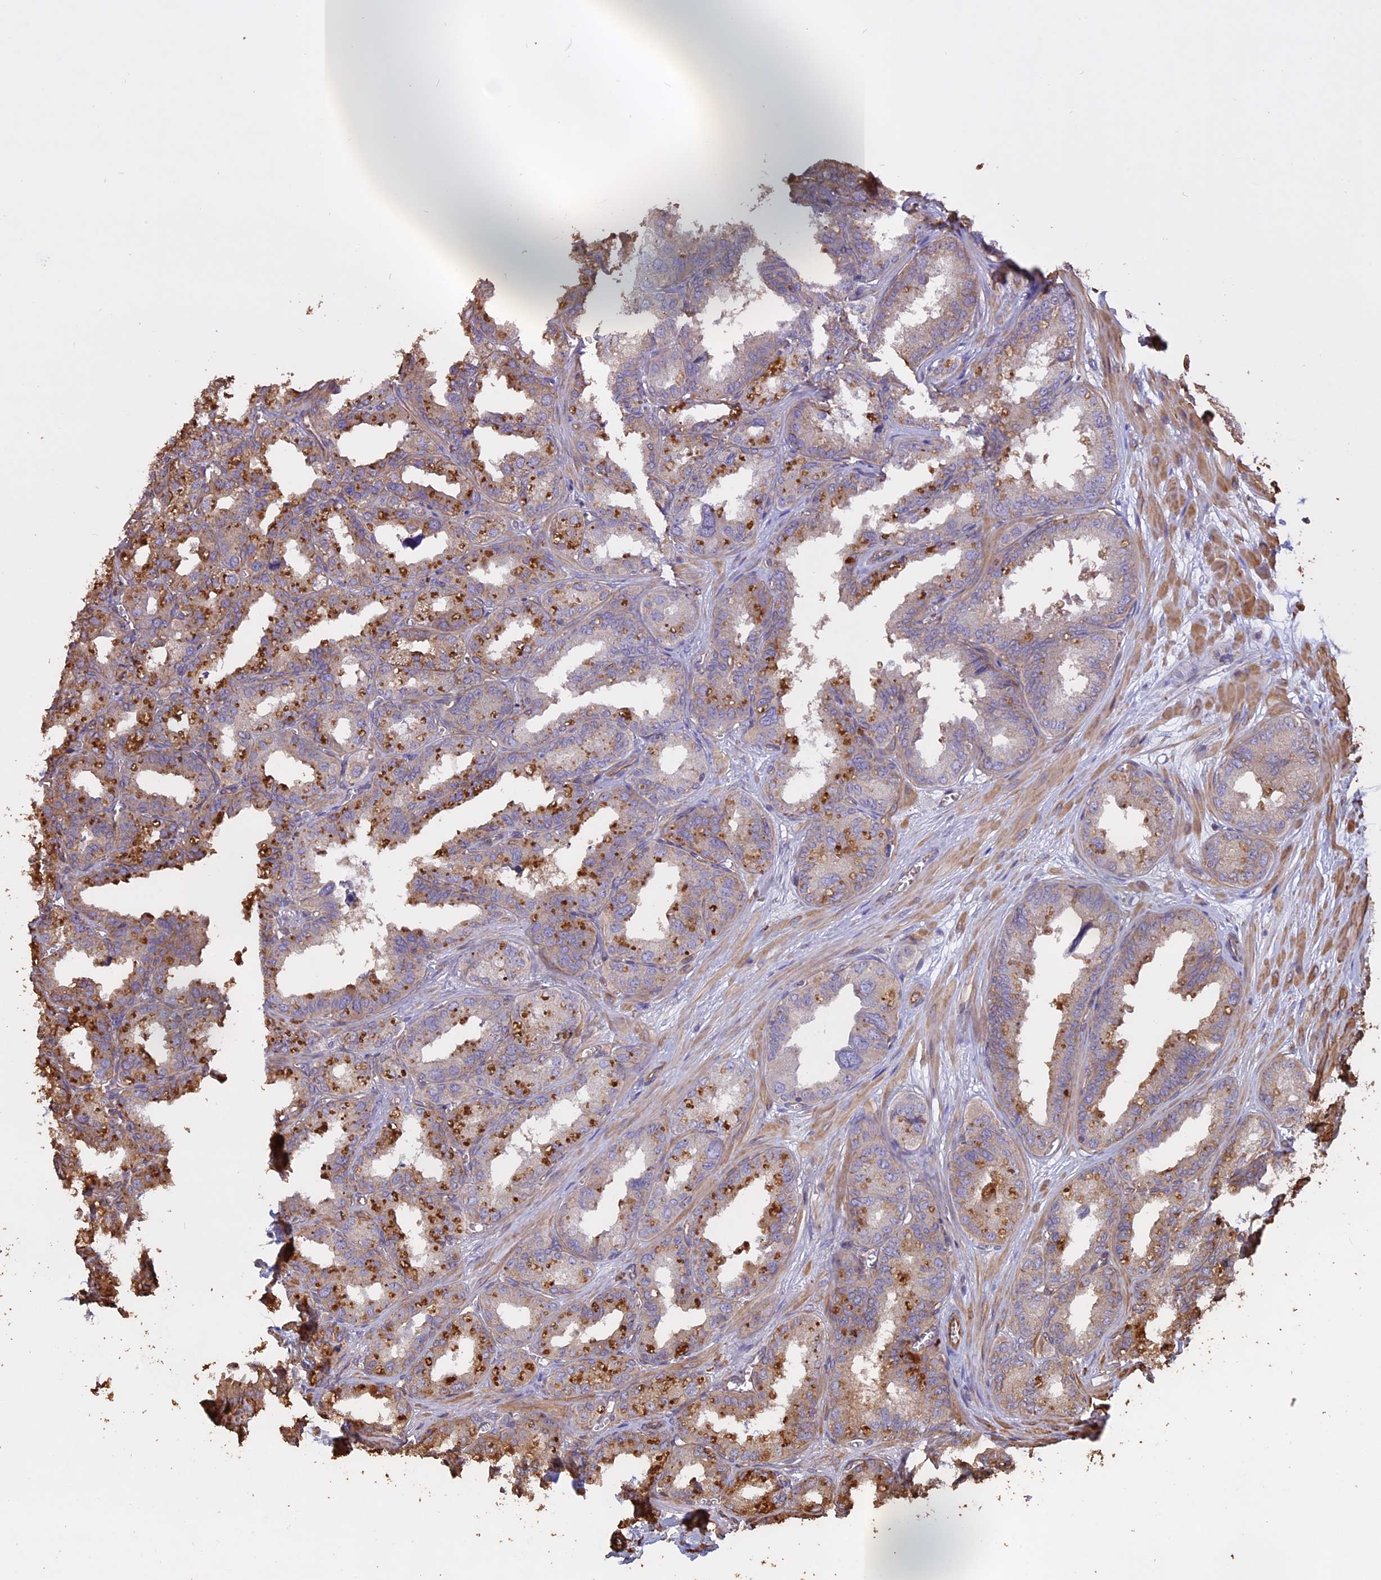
{"staining": {"intensity": "moderate", "quantity": "<25%", "location": "cytoplasmic/membranous"}, "tissue": "seminal vesicle", "cell_type": "Glandular cells", "image_type": "normal", "snomed": [{"axis": "morphology", "description": "Normal tissue, NOS"}, {"axis": "topography", "description": "Prostate"}, {"axis": "topography", "description": "Seminal veicle"}], "caption": "Approximately <25% of glandular cells in normal human seminal vesicle demonstrate moderate cytoplasmic/membranous protein positivity as visualized by brown immunohistochemical staining.", "gene": "CCDC148", "patient": {"sex": "male", "age": 51}}